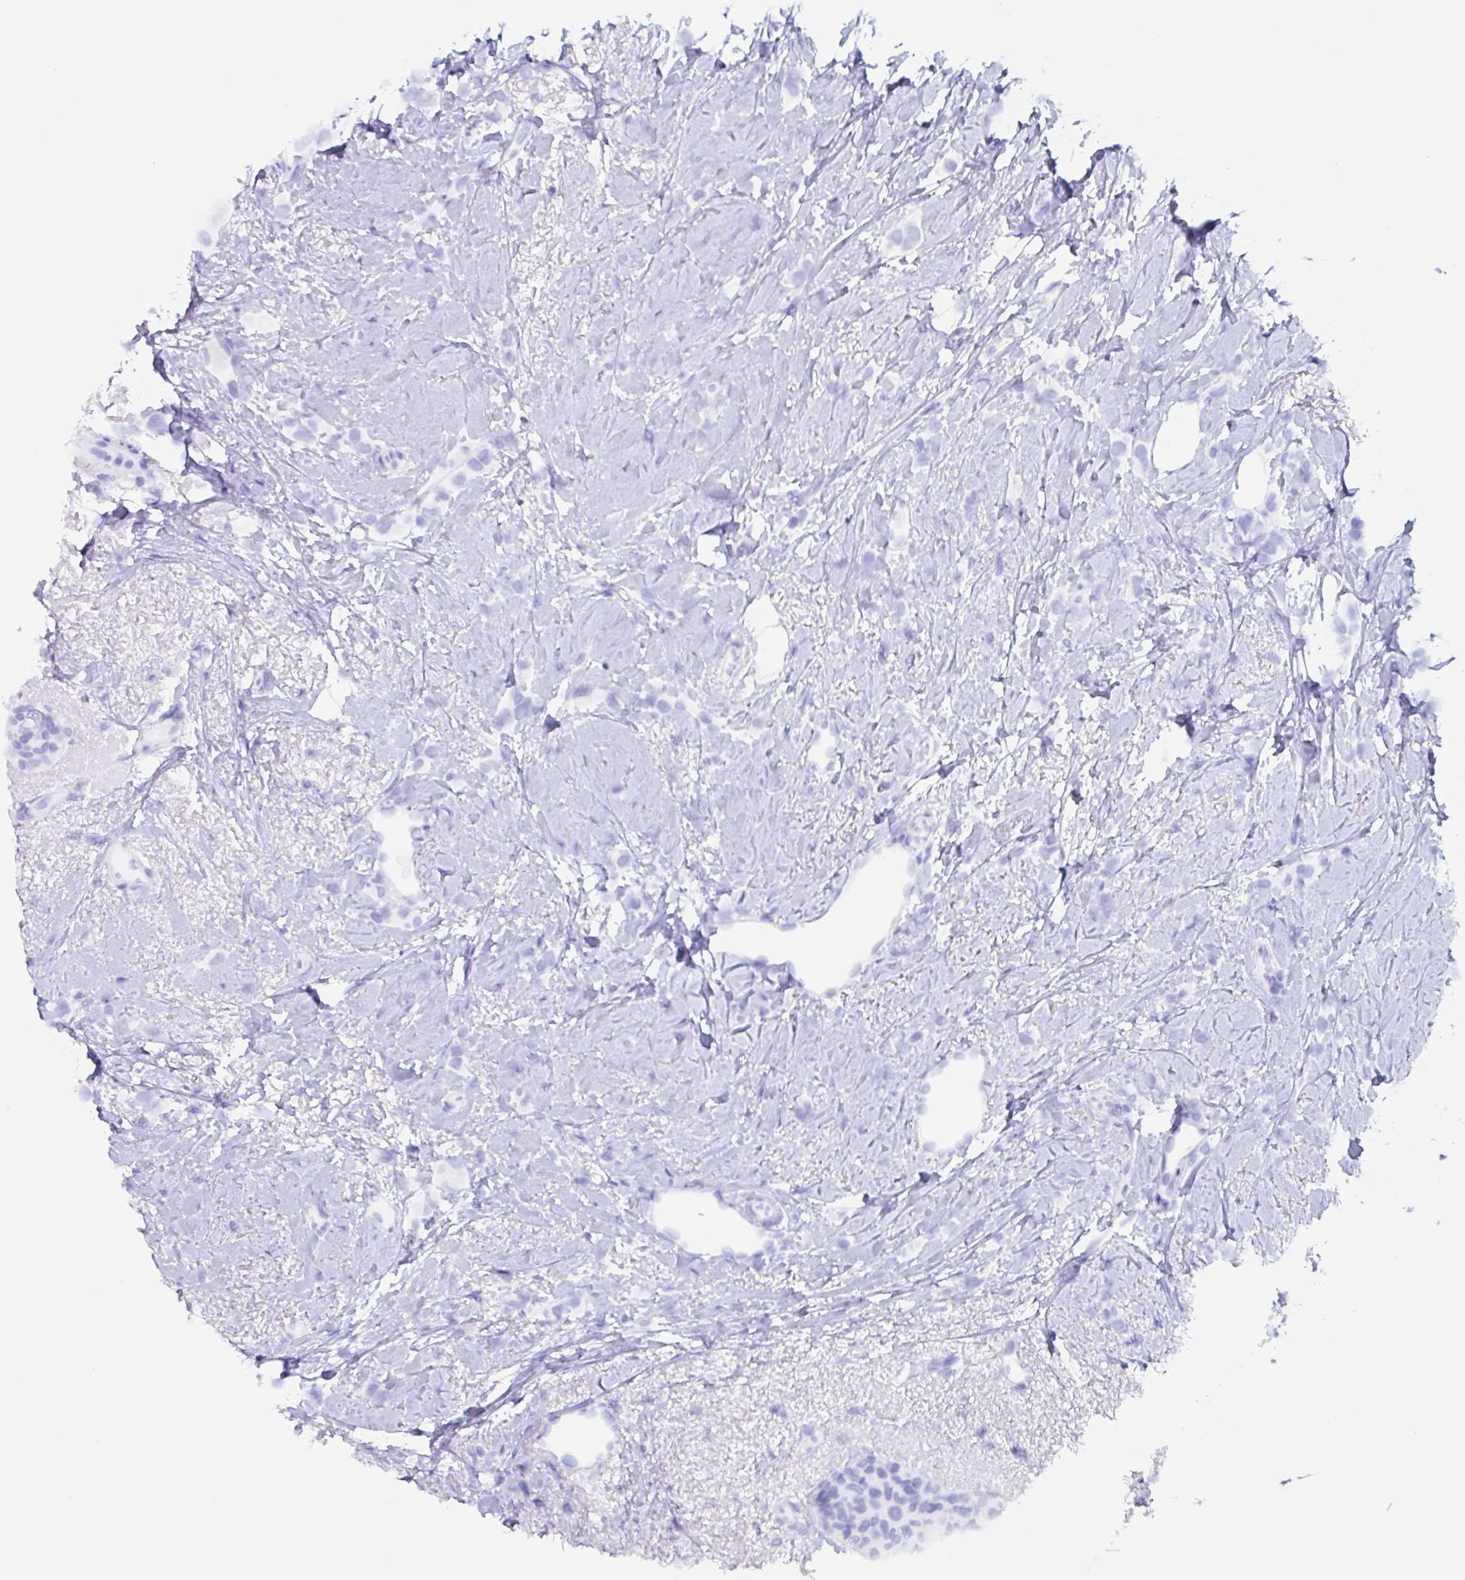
{"staining": {"intensity": "negative", "quantity": "none", "location": "none"}, "tissue": "breast cancer", "cell_type": "Tumor cells", "image_type": "cancer", "snomed": [{"axis": "morphology", "description": "Lobular carcinoma"}, {"axis": "topography", "description": "Breast"}], "caption": "Immunohistochemistry photomicrograph of neoplastic tissue: human lobular carcinoma (breast) stained with DAB exhibits no significant protein staining in tumor cells.", "gene": "AGFG2", "patient": {"sex": "female", "age": 66}}